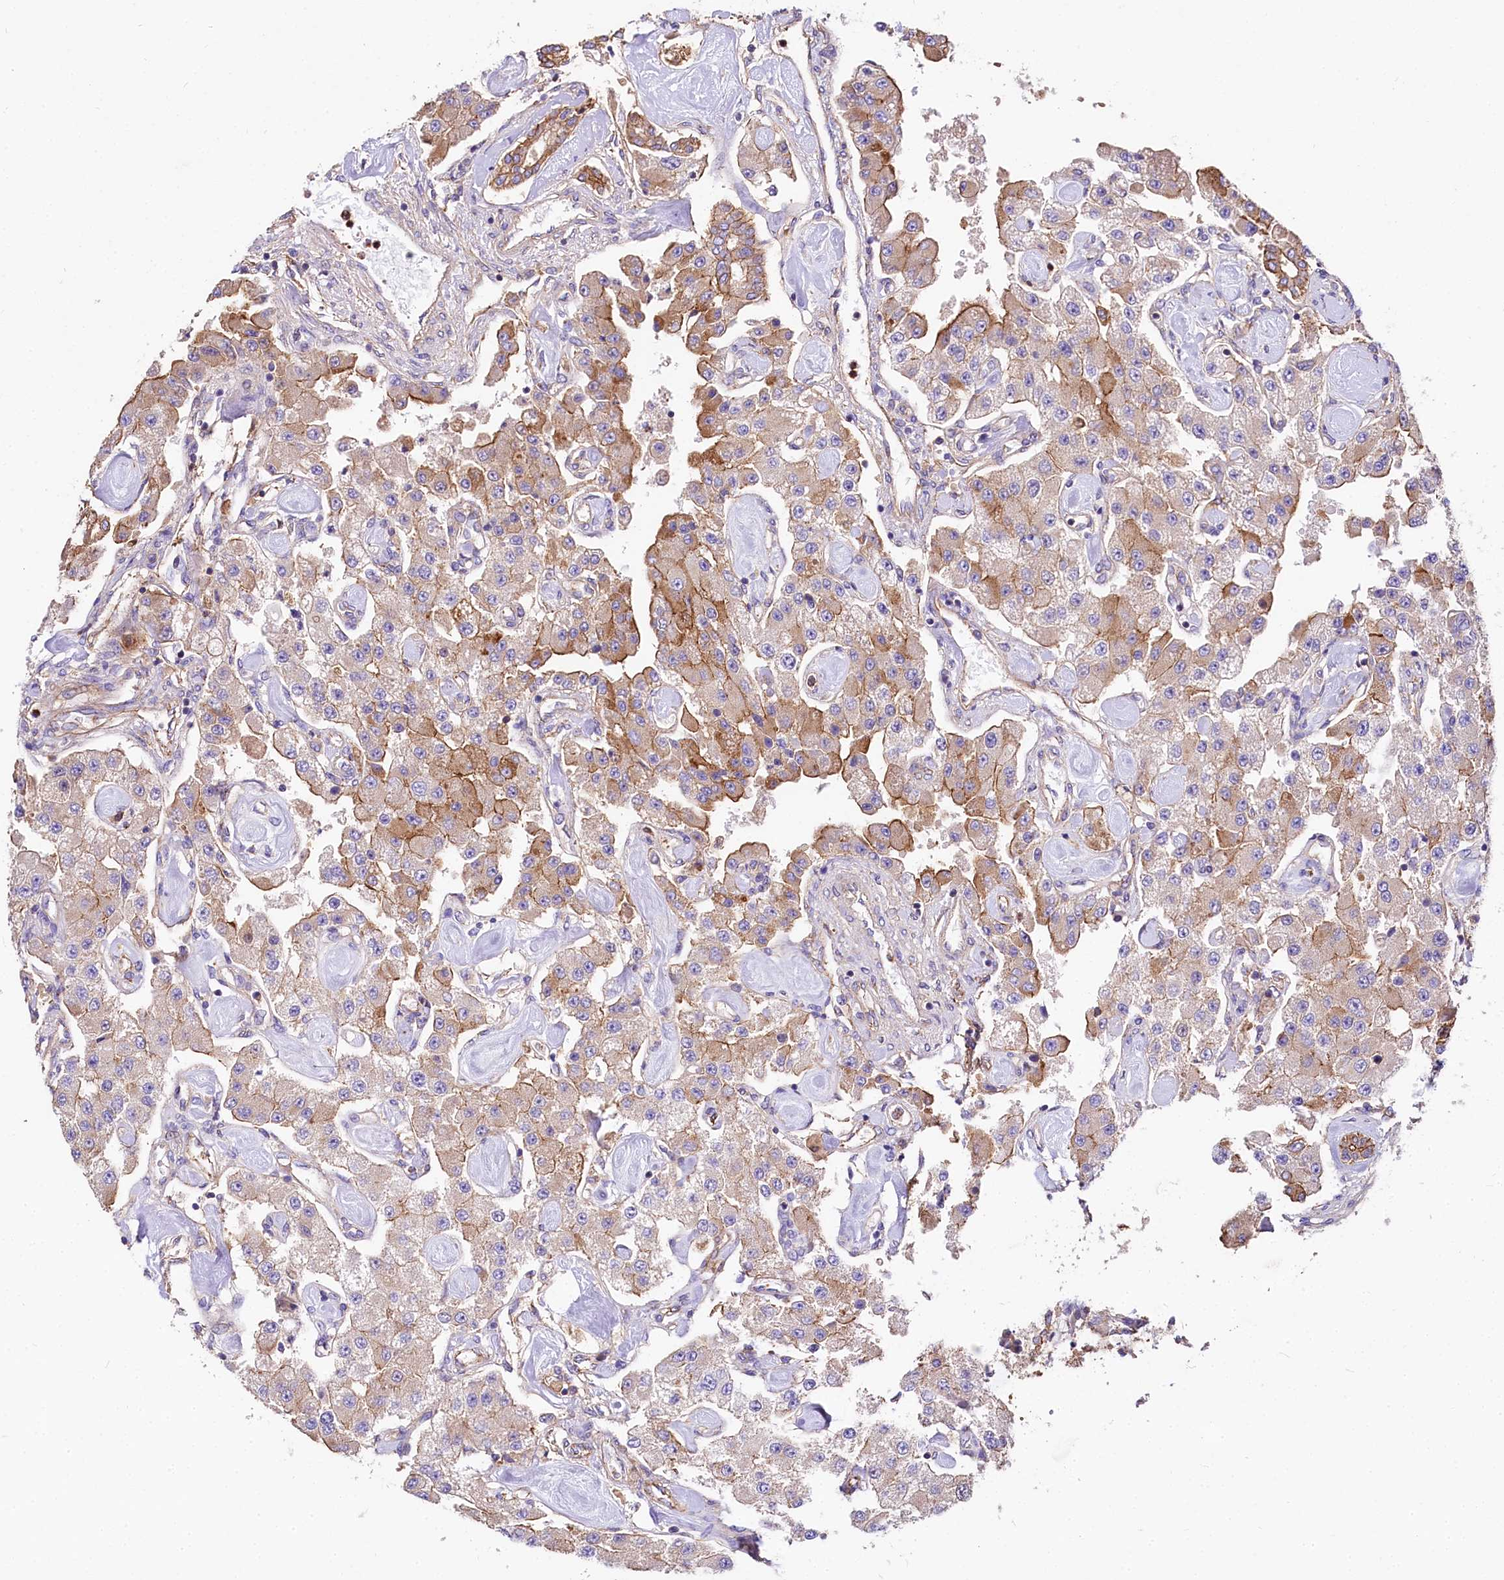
{"staining": {"intensity": "moderate", "quantity": "25%-75%", "location": "cytoplasmic/membranous"}, "tissue": "carcinoid", "cell_type": "Tumor cells", "image_type": "cancer", "snomed": [{"axis": "morphology", "description": "Carcinoid, malignant, NOS"}, {"axis": "topography", "description": "Pancreas"}], "caption": "Immunohistochemical staining of carcinoid (malignant) reveals medium levels of moderate cytoplasmic/membranous protein staining in approximately 25%-75% of tumor cells.", "gene": "FCHSD2", "patient": {"sex": "male", "age": 41}}